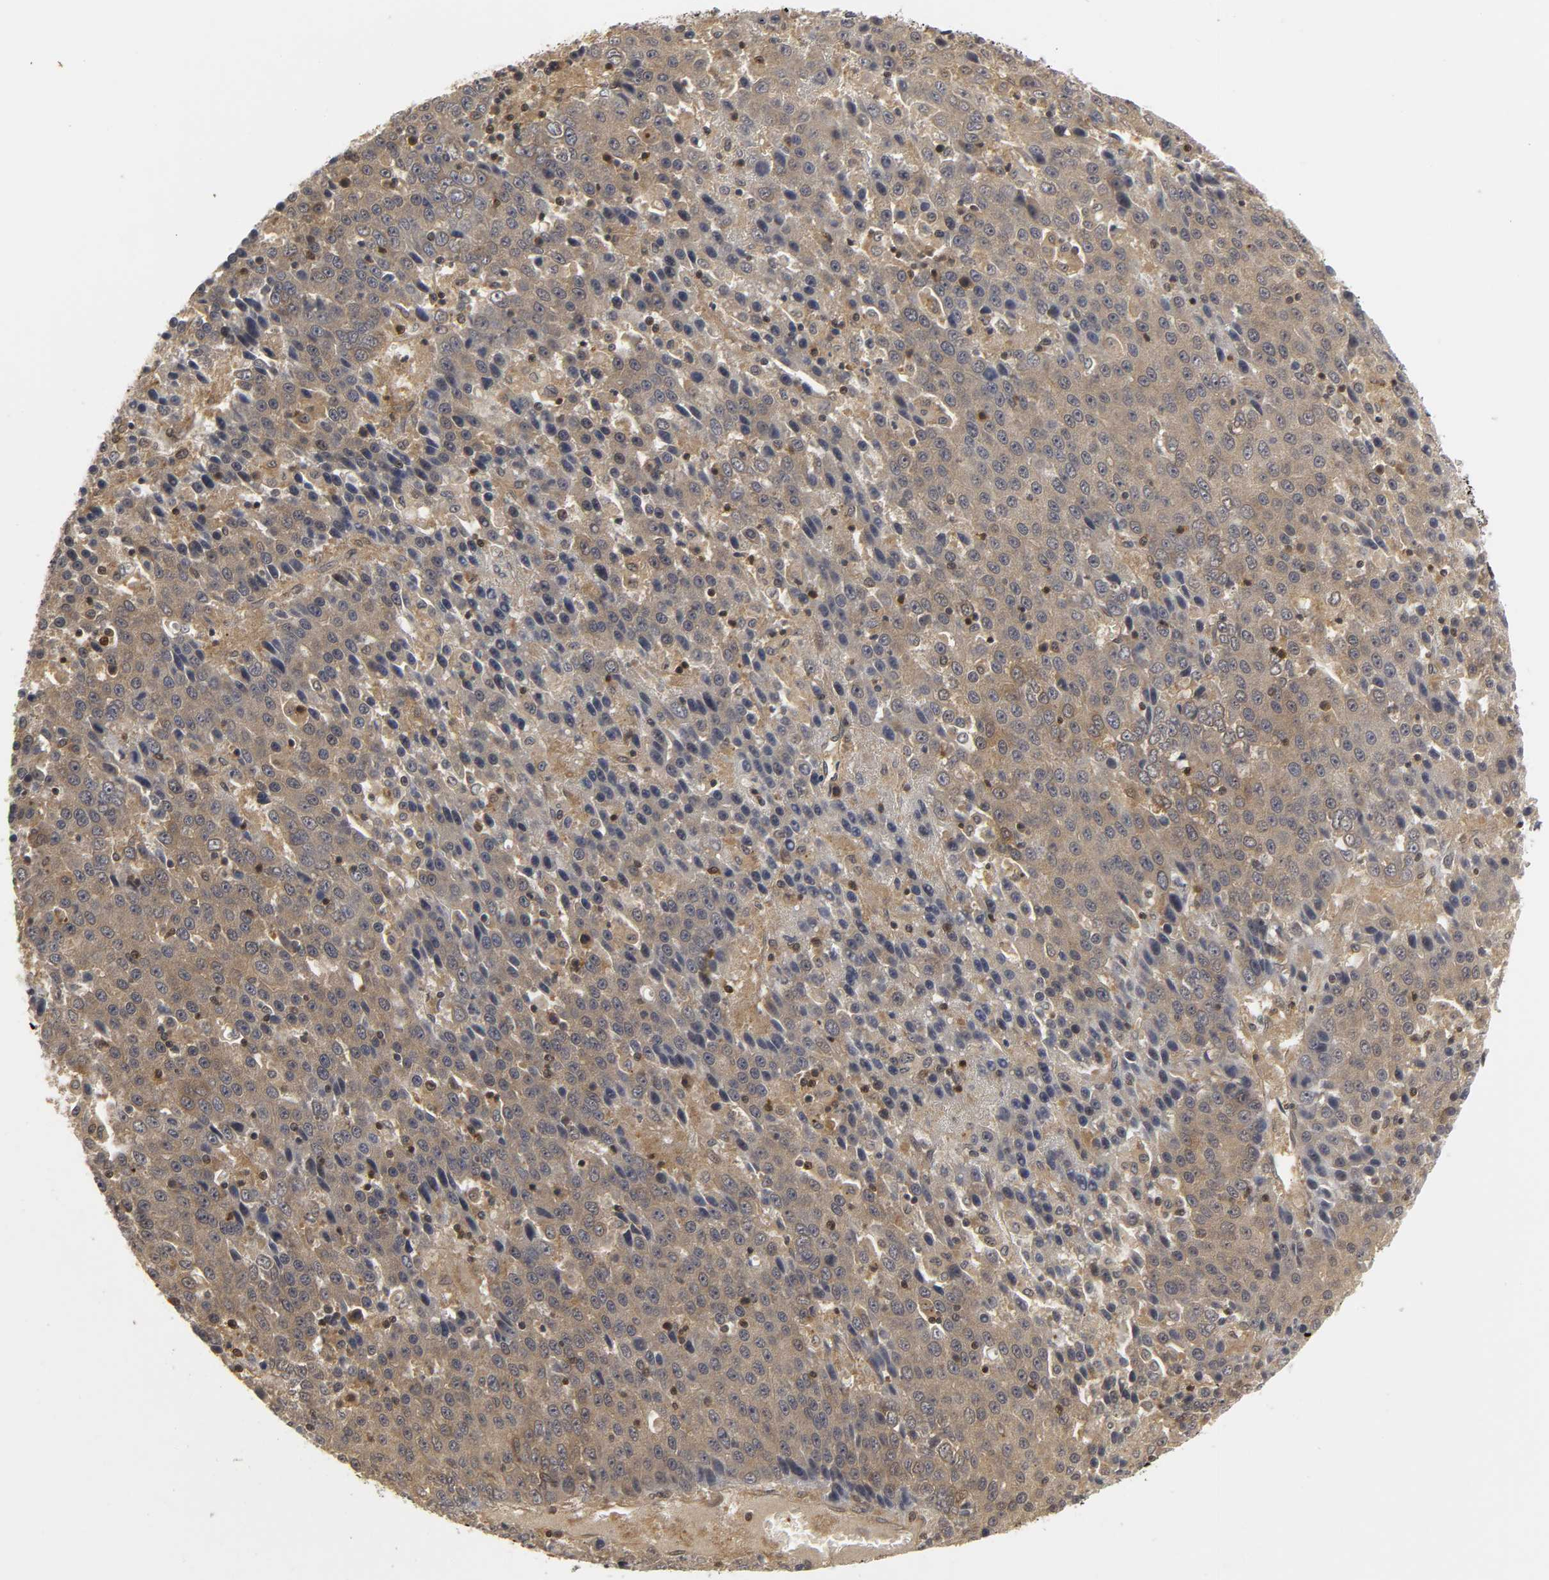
{"staining": {"intensity": "moderate", "quantity": ">75%", "location": "cytoplasmic/membranous"}, "tissue": "liver cancer", "cell_type": "Tumor cells", "image_type": "cancer", "snomed": [{"axis": "morphology", "description": "Carcinoma, Hepatocellular, NOS"}, {"axis": "topography", "description": "Liver"}], "caption": "DAB (3,3'-diaminobenzidine) immunohistochemical staining of liver hepatocellular carcinoma shows moderate cytoplasmic/membranous protein positivity in about >75% of tumor cells. (DAB IHC, brown staining for protein, blue staining for nuclei).", "gene": "PARK7", "patient": {"sex": "female", "age": 53}}